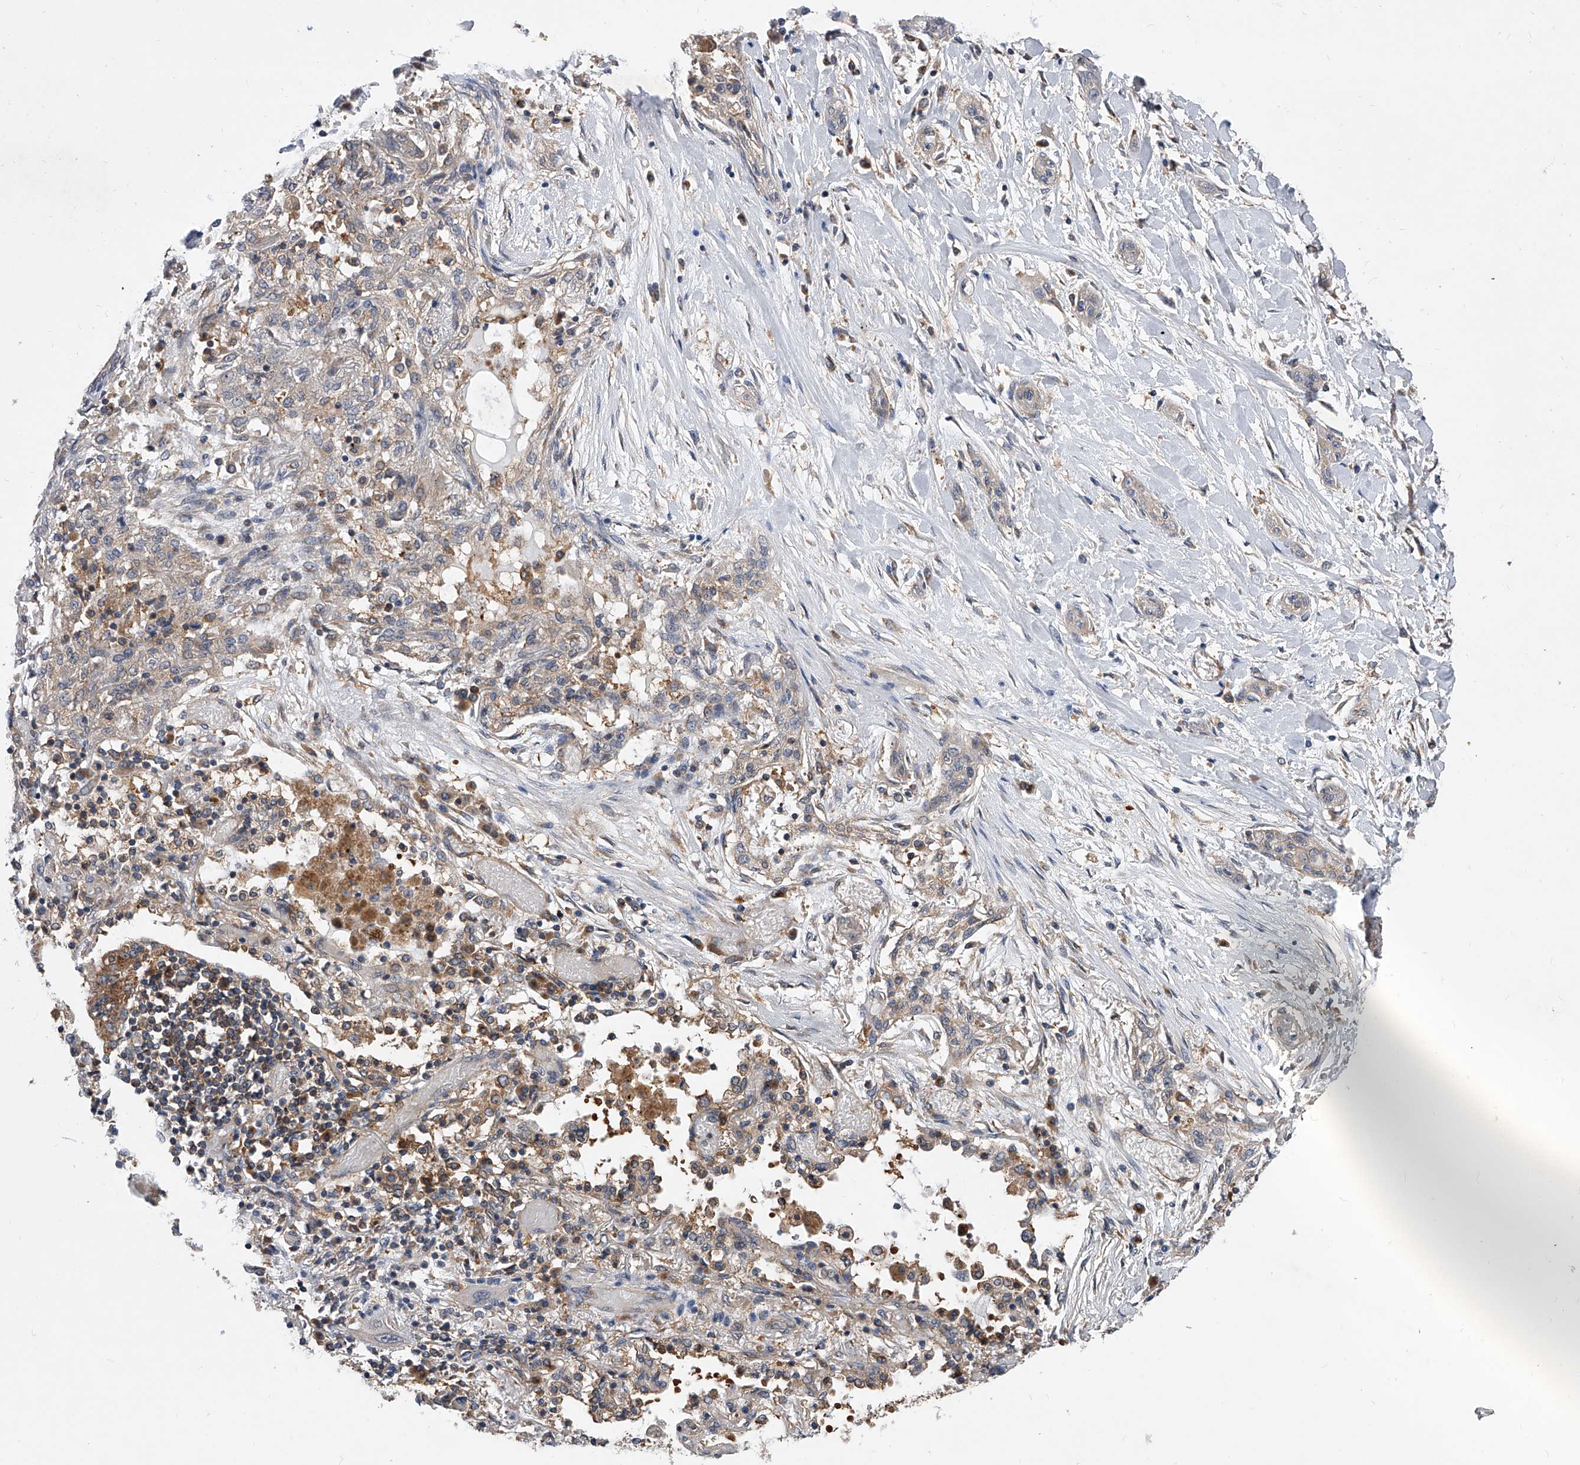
{"staining": {"intensity": "weak", "quantity": "<25%", "location": "cytoplasmic/membranous"}, "tissue": "lung cancer", "cell_type": "Tumor cells", "image_type": "cancer", "snomed": [{"axis": "morphology", "description": "Squamous cell carcinoma, NOS"}, {"axis": "topography", "description": "Lung"}], "caption": "Immunohistochemistry (IHC) of human lung squamous cell carcinoma demonstrates no expression in tumor cells.", "gene": "CFAP410", "patient": {"sex": "female", "age": 47}}